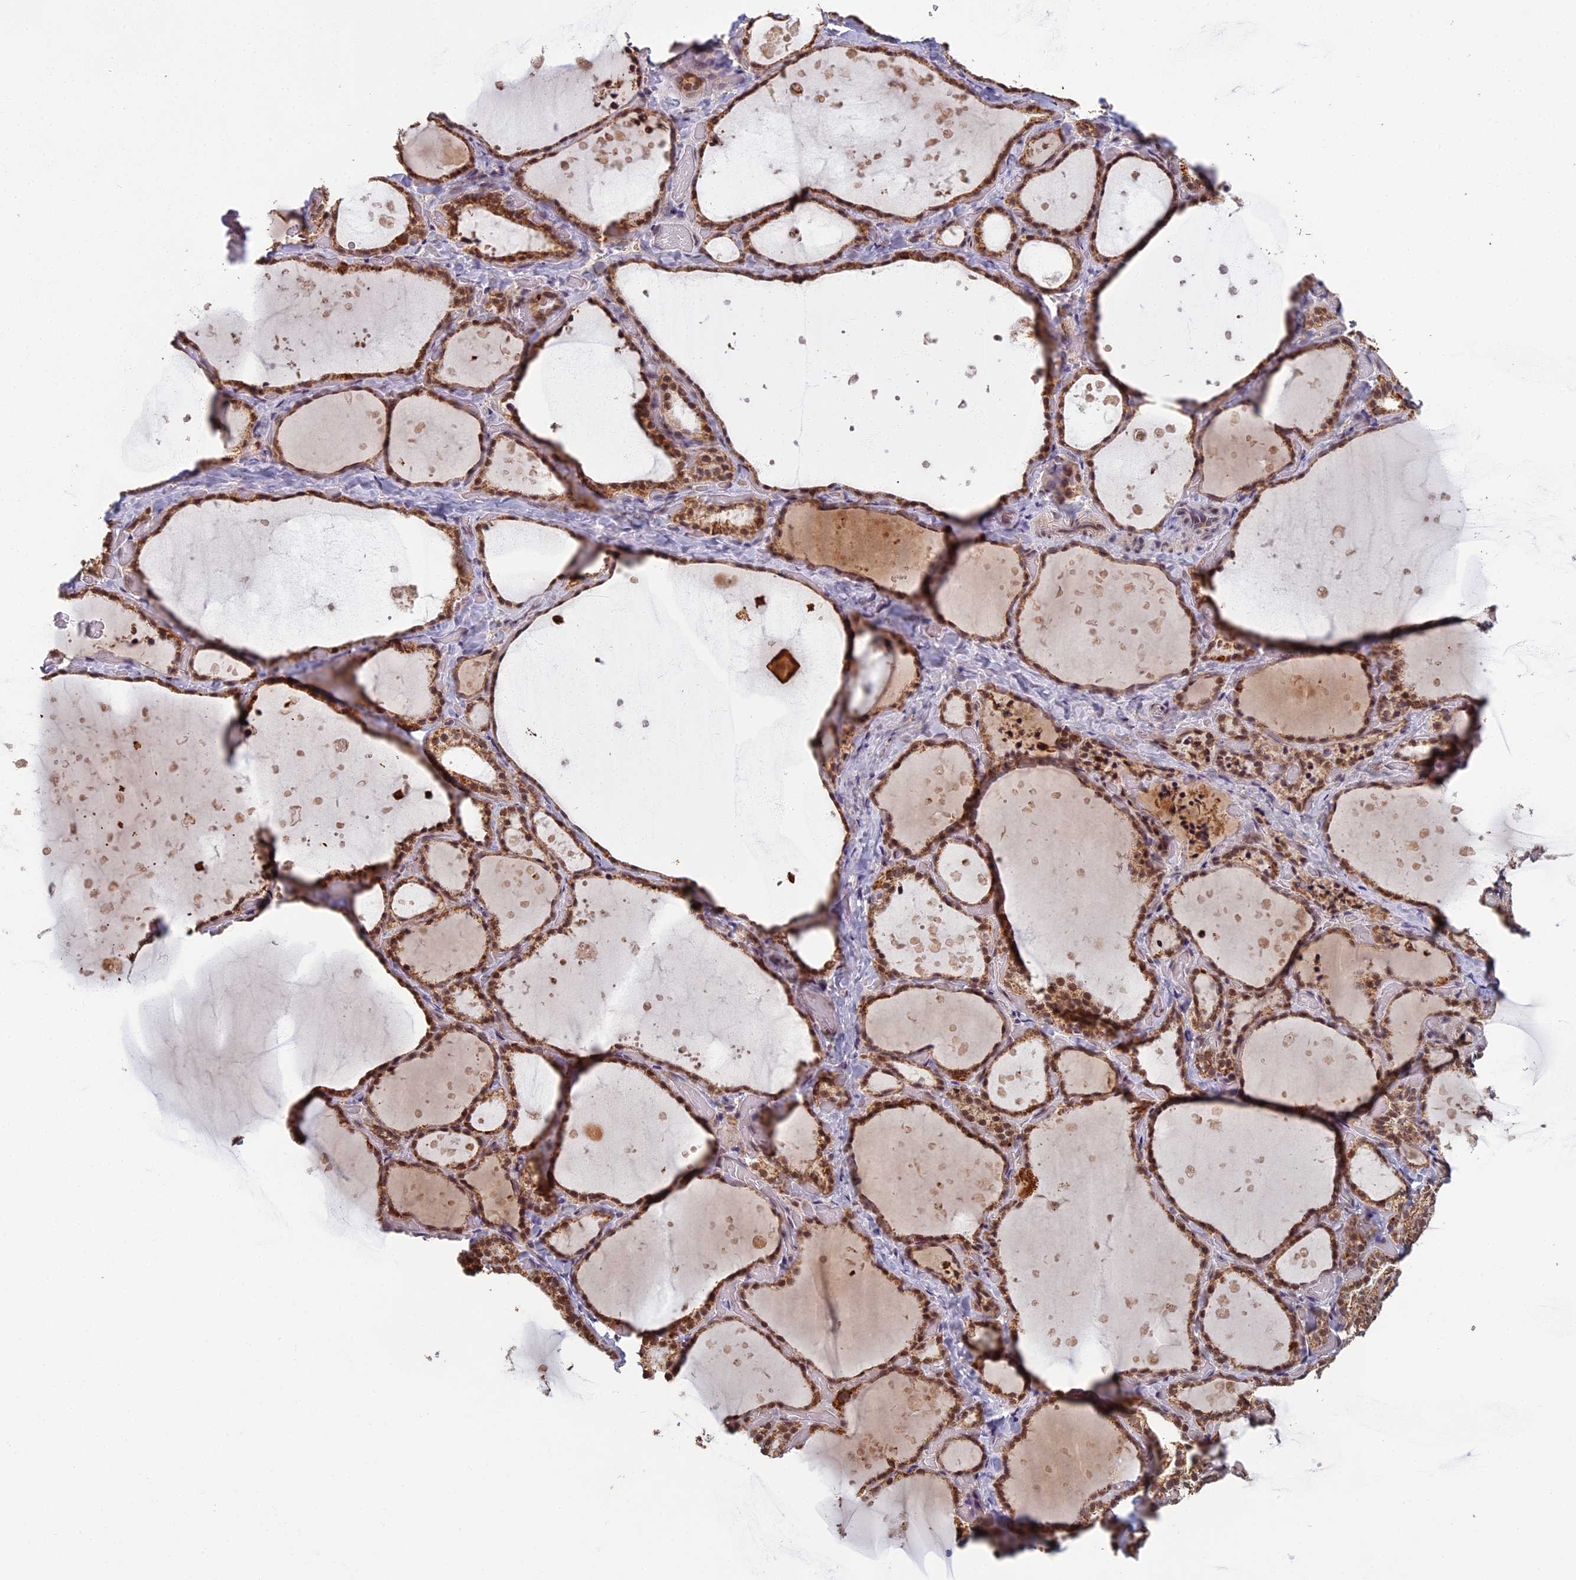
{"staining": {"intensity": "moderate", "quantity": ">75%", "location": "cytoplasmic/membranous,nuclear"}, "tissue": "thyroid gland", "cell_type": "Glandular cells", "image_type": "normal", "snomed": [{"axis": "morphology", "description": "Normal tissue, NOS"}, {"axis": "topography", "description": "Thyroid gland"}], "caption": "A histopathology image of thyroid gland stained for a protein reveals moderate cytoplasmic/membranous,nuclear brown staining in glandular cells. (IHC, brightfield microscopy, high magnification).", "gene": "MORF4L1", "patient": {"sex": "female", "age": 44}}